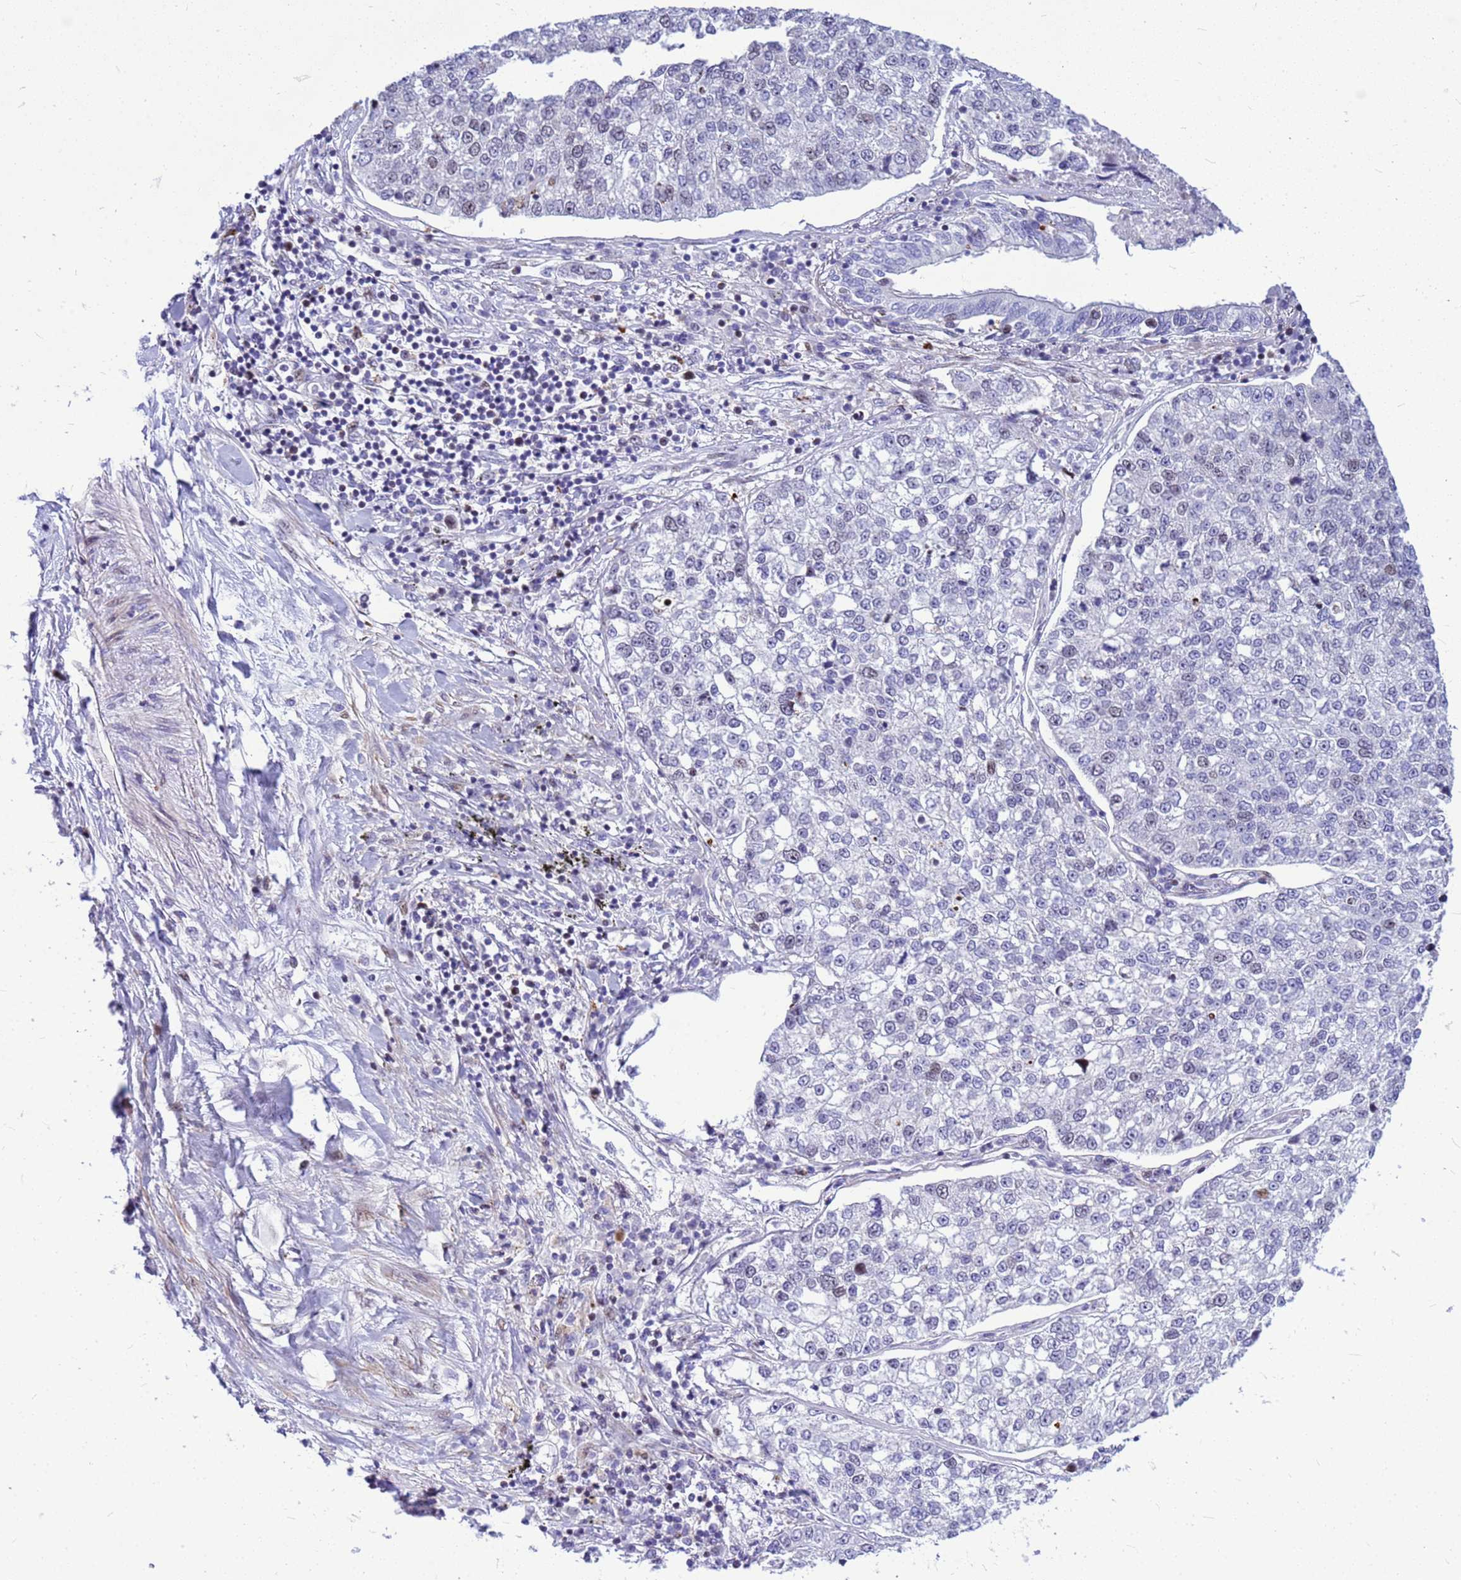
{"staining": {"intensity": "moderate", "quantity": "<25%", "location": "nuclear"}, "tissue": "lung cancer", "cell_type": "Tumor cells", "image_type": "cancer", "snomed": [{"axis": "morphology", "description": "Adenocarcinoma, NOS"}, {"axis": "topography", "description": "Lung"}], "caption": "A brown stain labels moderate nuclear expression of a protein in human adenocarcinoma (lung) tumor cells. (IHC, brightfield microscopy, high magnification).", "gene": "ADAMTS7", "patient": {"sex": "male", "age": 49}}